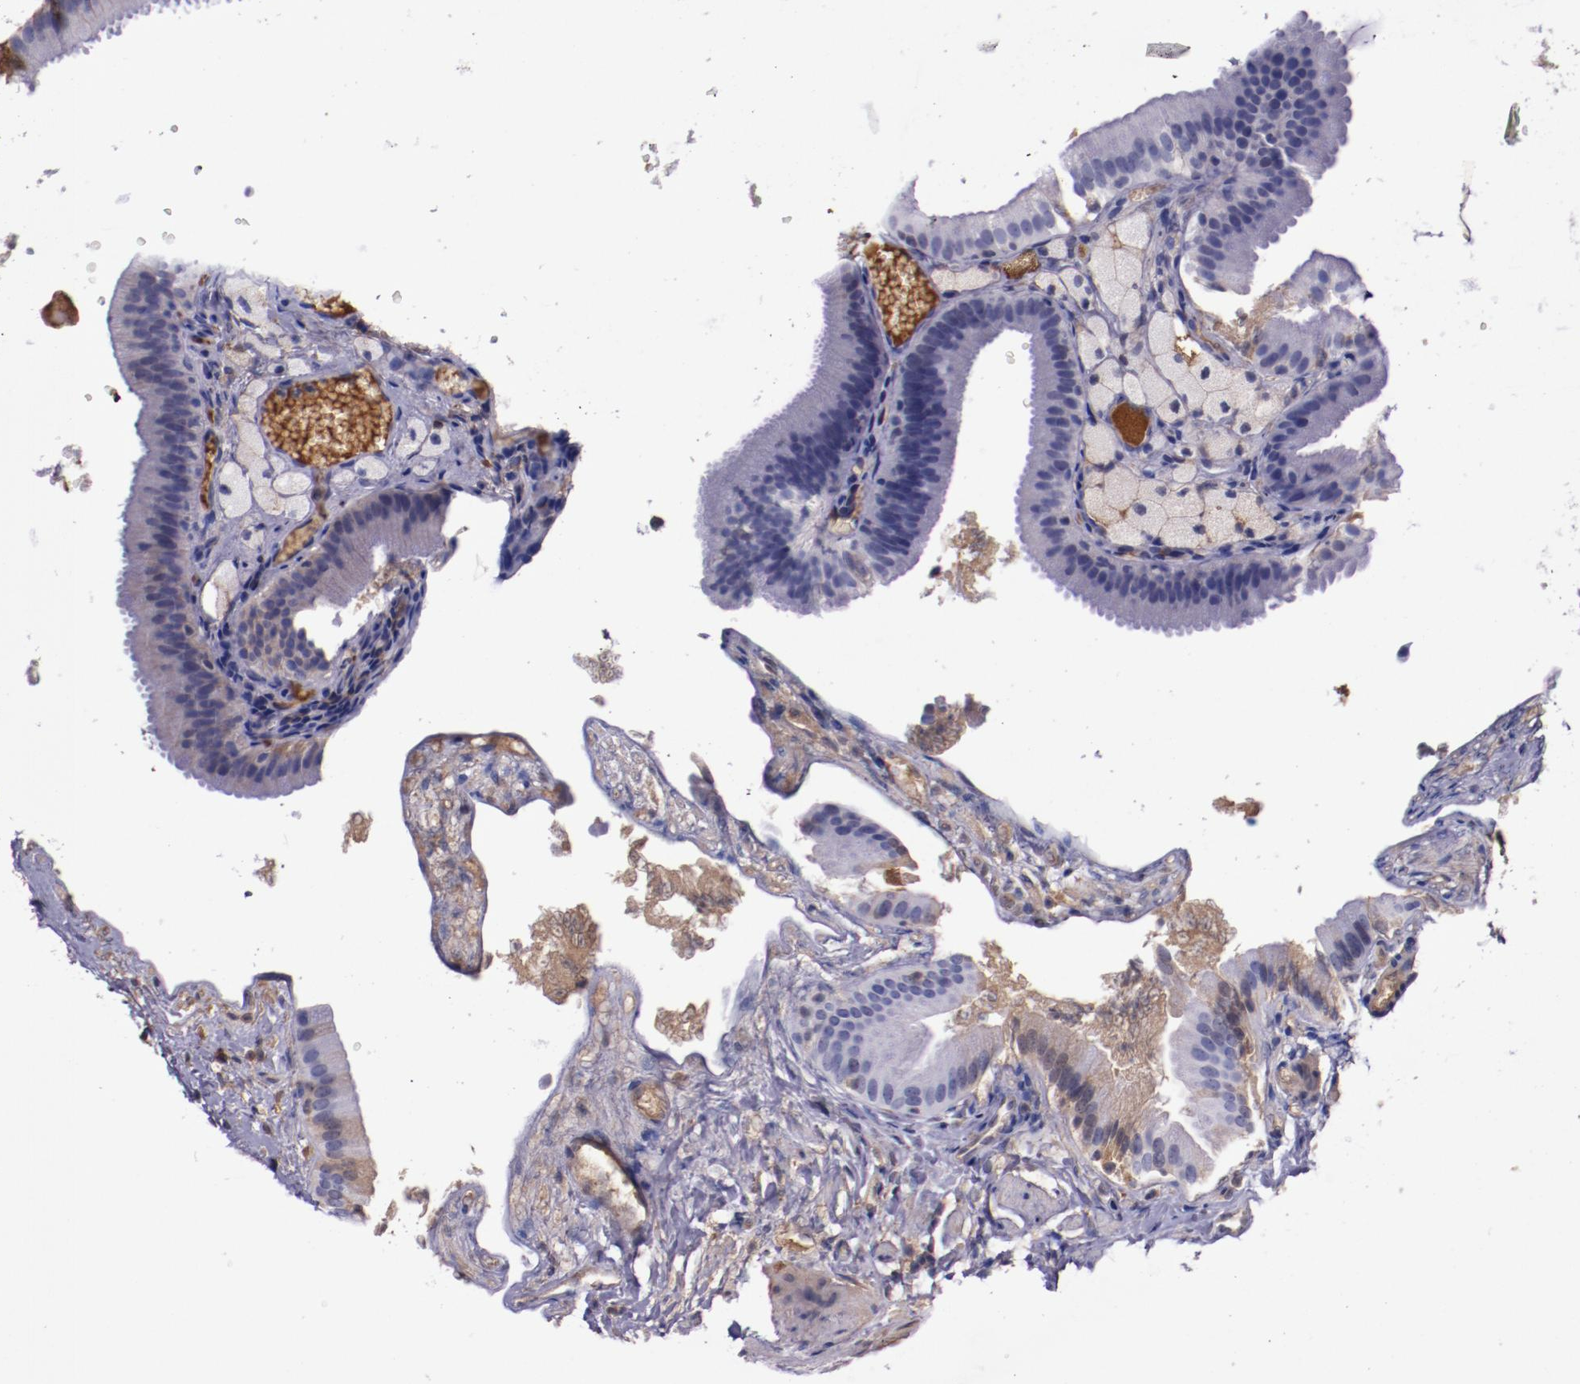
{"staining": {"intensity": "weak", "quantity": "<25%", "location": "cytoplasmic/membranous"}, "tissue": "gallbladder", "cell_type": "Glandular cells", "image_type": "normal", "snomed": [{"axis": "morphology", "description": "Normal tissue, NOS"}, {"axis": "topography", "description": "Gallbladder"}], "caption": "Glandular cells show no significant expression in benign gallbladder. Nuclei are stained in blue.", "gene": "APOH", "patient": {"sex": "female", "age": 24}}